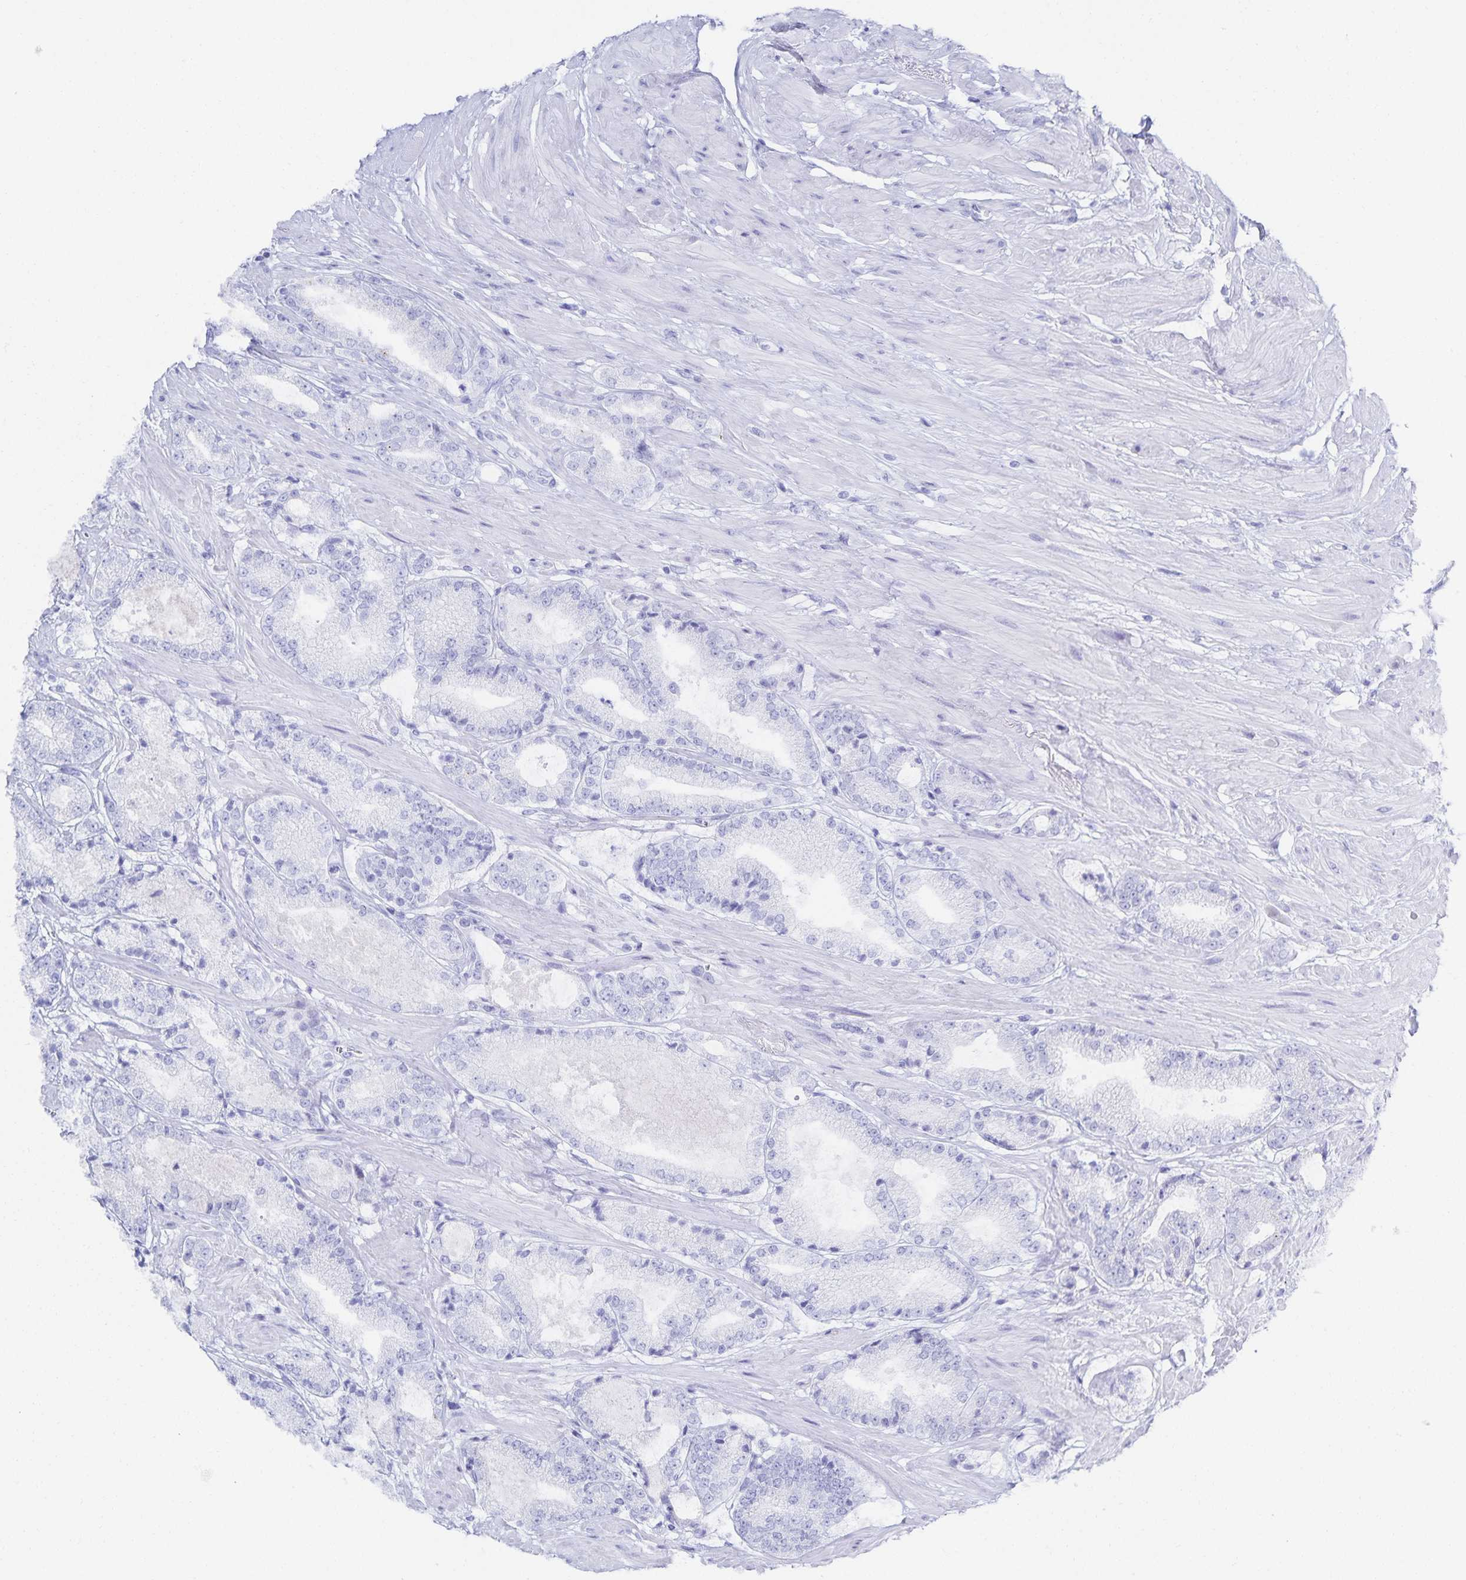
{"staining": {"intensity": "negative", "quantity": "none", "location": "none"}, "tissue": "prostate cancer", "cell_type": "Tumor cells", "image_type": "cancer", "snomed": [{"axis": "morphology", "description": "Adenocarcinoma, High grade"}, {"axis": "topography", "description": "Prostate"}], "caption": "Protein analysis of prostate adenocarcinoma (high-grade) shows no significant staining in tumor cells. (Stains: DAB (3,3'-diaminobenzidine) immunohistochemistry with hematoxylin counter stain, Microscopy: brightfield microscopy at high magnification).", "gene": "SNTN", "patient": {"sex": "male", "age": 64}}